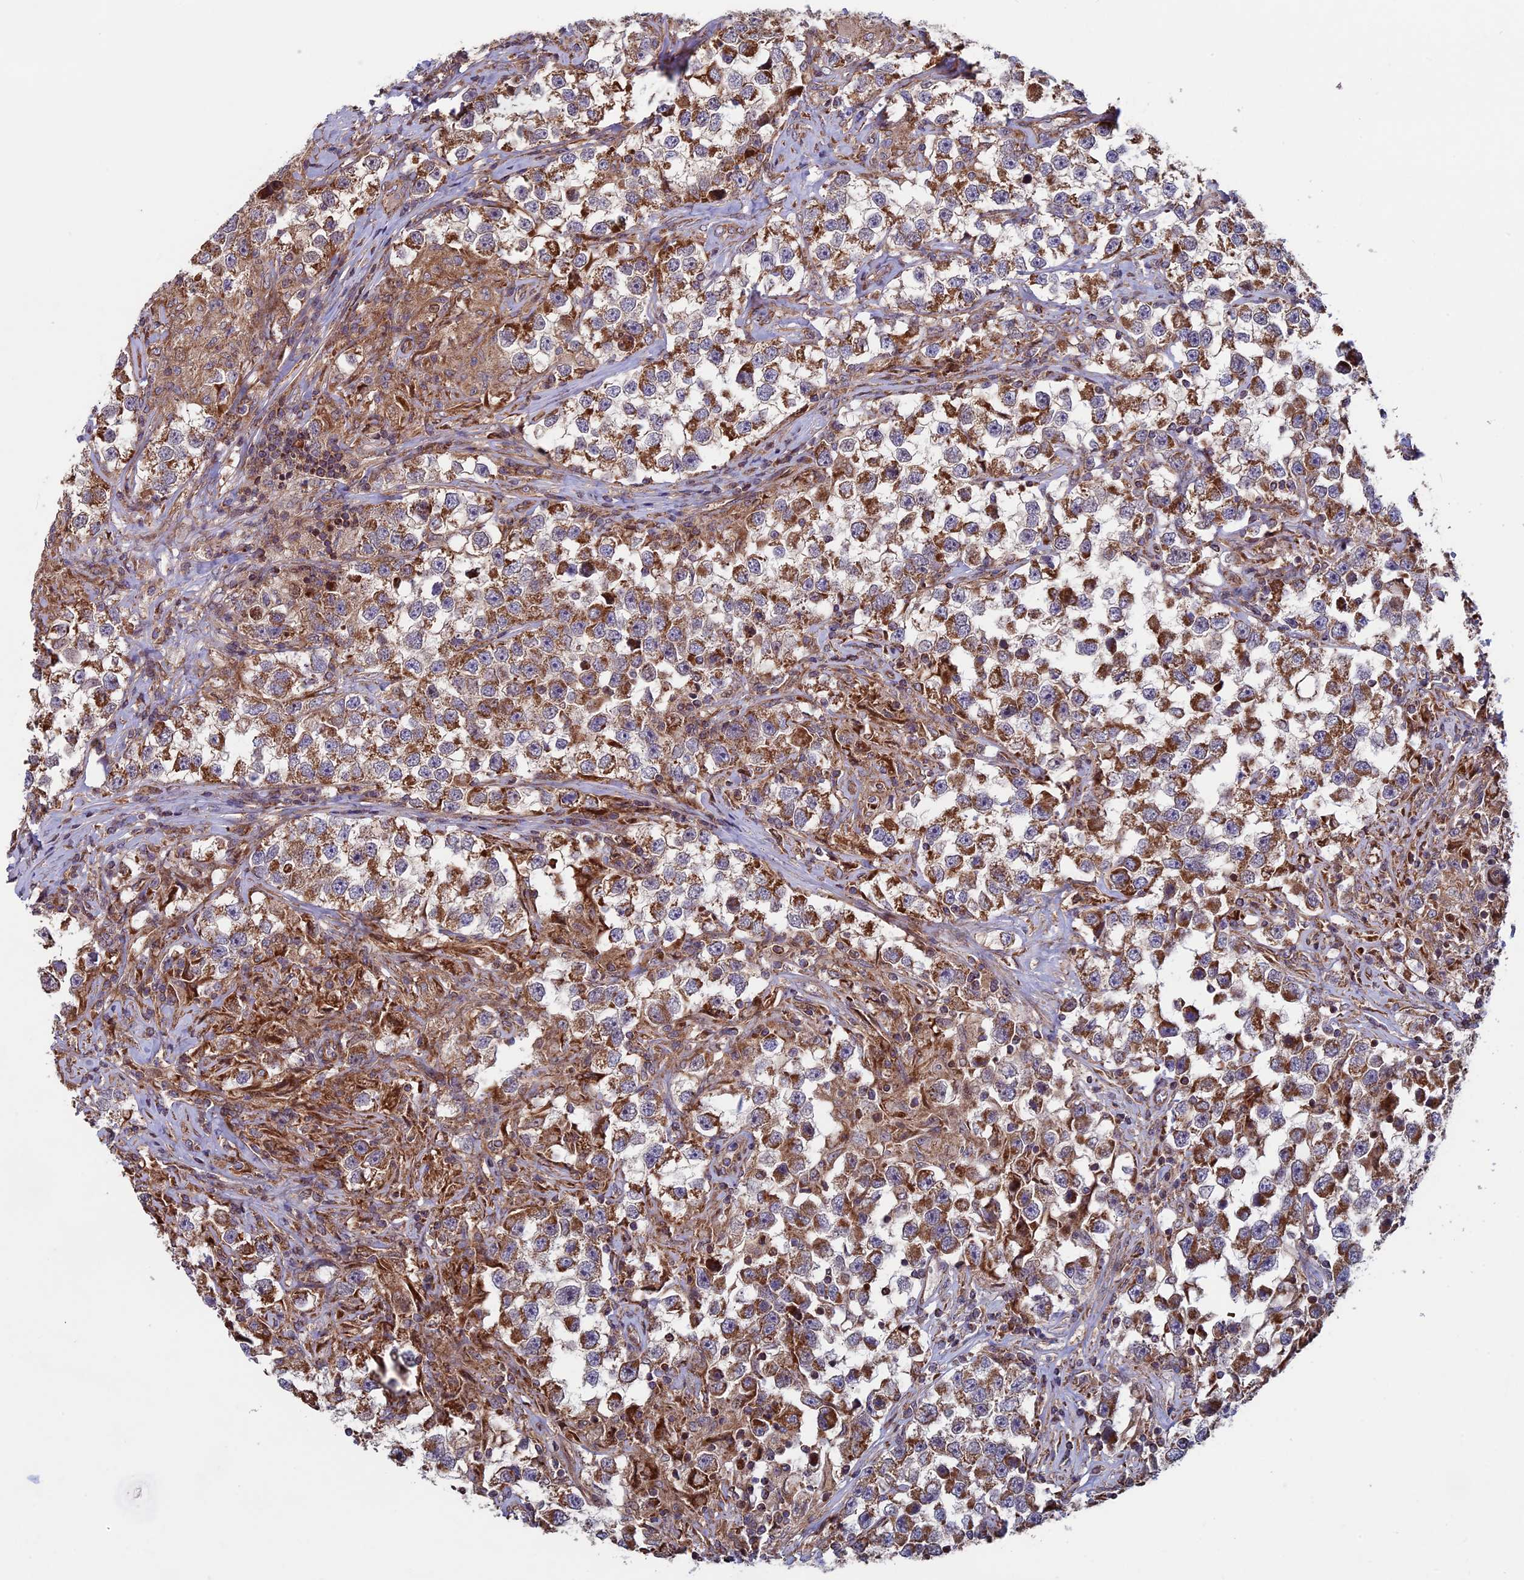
{"staining": {"intensity": "moderate", "quantity": ">75%", "location": "cytoplasmic/membranous"}, "tissue": "testis cancer", "cell_type": "Tumor cells", "image_type": "cancer", "snomed": [{"axis": "morphology", "description": "Seminoma, NOS"}, {"axis": "topography", "description": "Testis"}], "caption": "Protein staining of testis cancer tissue reveals moderate cytoplasmic/membranous positivity in approximately >75% of tumor cells. The staining is performed using DAB brown chromogen to label protein expression. The nuclei are counter-stained blue using hematoxylin.", "gene": "CCDC8", "patient": {"sex": "male", "age": 46}}